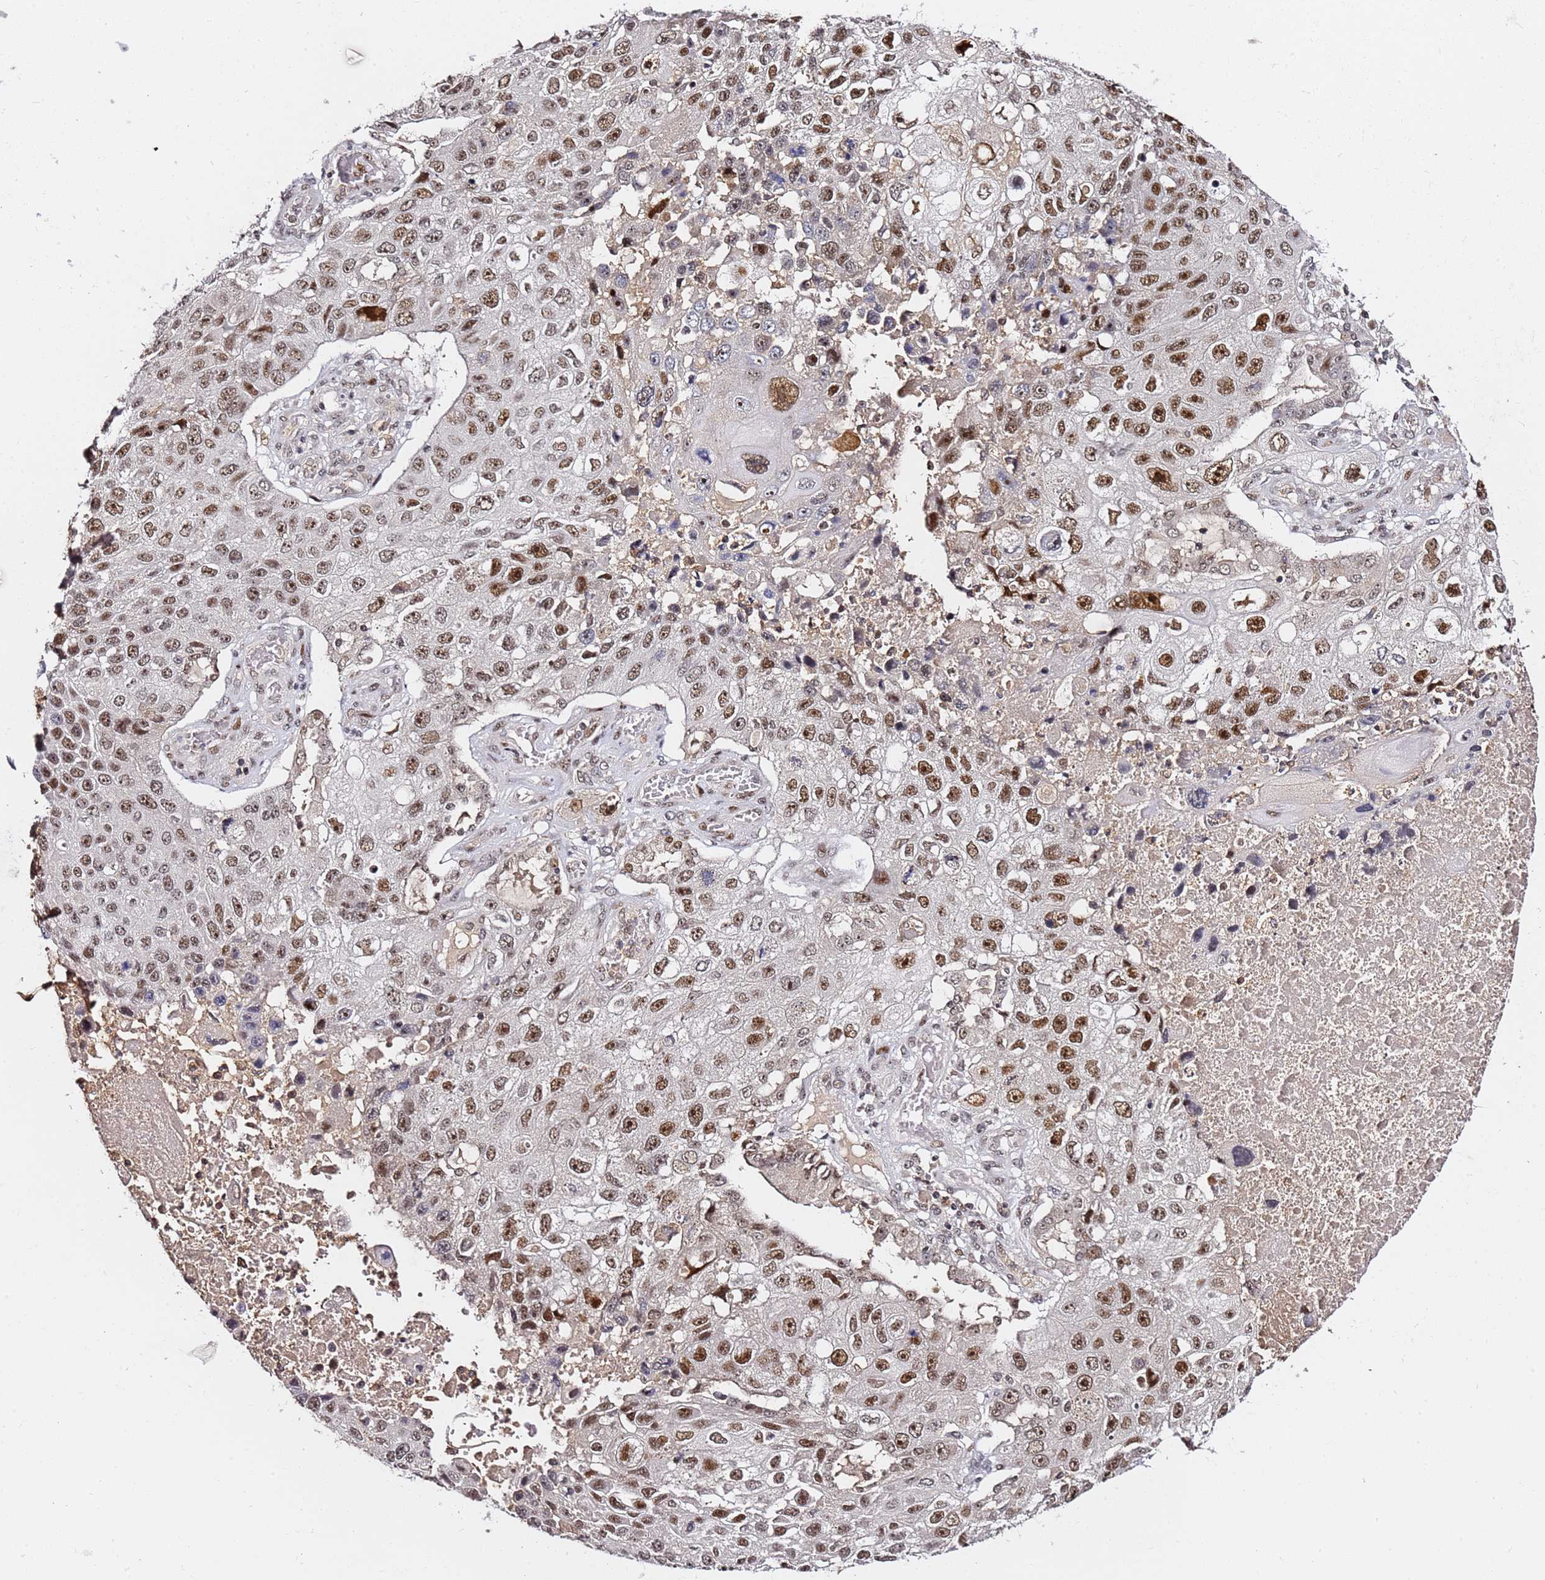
{"staining": {"intensity": "strong", "quantity": ">75%", "location": "nuclear"}, "tissue": "lung cancer", "cell_type": "Tumor cells", "image_type": "cancer", "snomed": [{"axis": "morphology", "description": "Squamous cell carcinoma, NOS"}, {"axis": "topography", "description": "Lung"}], "caption": "A high amount of strong nuclear staining is seen in about >75% of tumor cells in lung cancer tissue.", "gene": "FCF1", "patient": {"sex": "male", "age": 61}}